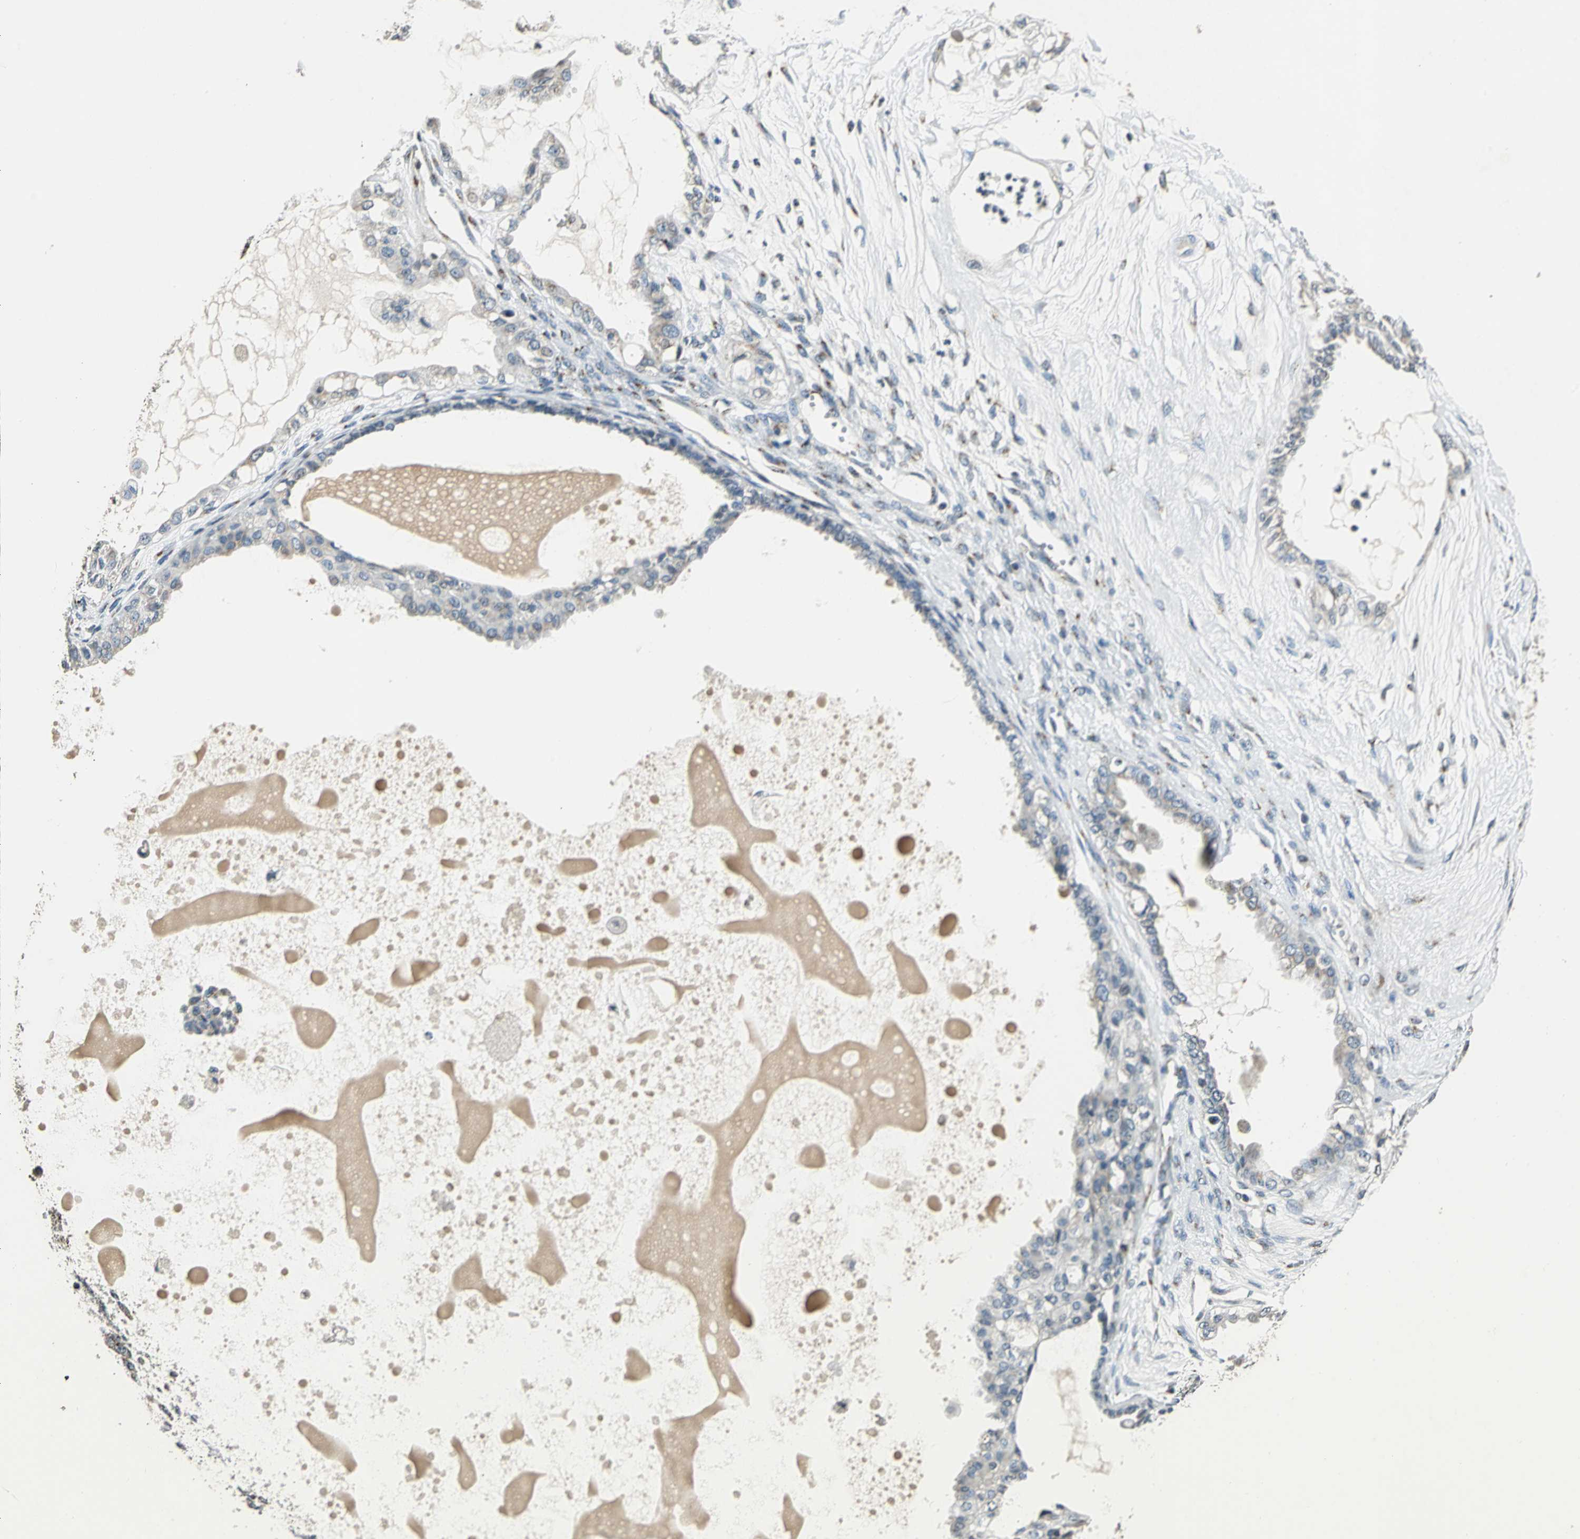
{"staining": {"intensity": "weak", "quantity": "25%-75%", "location": "cytoplasmic/membranous"}, "tissue": "ovarian cancer", "cell_type": "Tumor cells", "image_type": "cancer", "snomed": [{"axis": "morphology", "description": "Carcinoma, NOS"}, {"axis": "morphology", "description": "Carcinoma, endometroid"}, {"axis": "topography", "description": "Ovary"}], "caption": "Protein staining demonstrates weak cytoplasmic/membranous positivity in about 25%-75% of tumor cells in carcinoma (ovarian).", "gene": "TMEM115", "patient": {"sex": "female", "age": 50}}